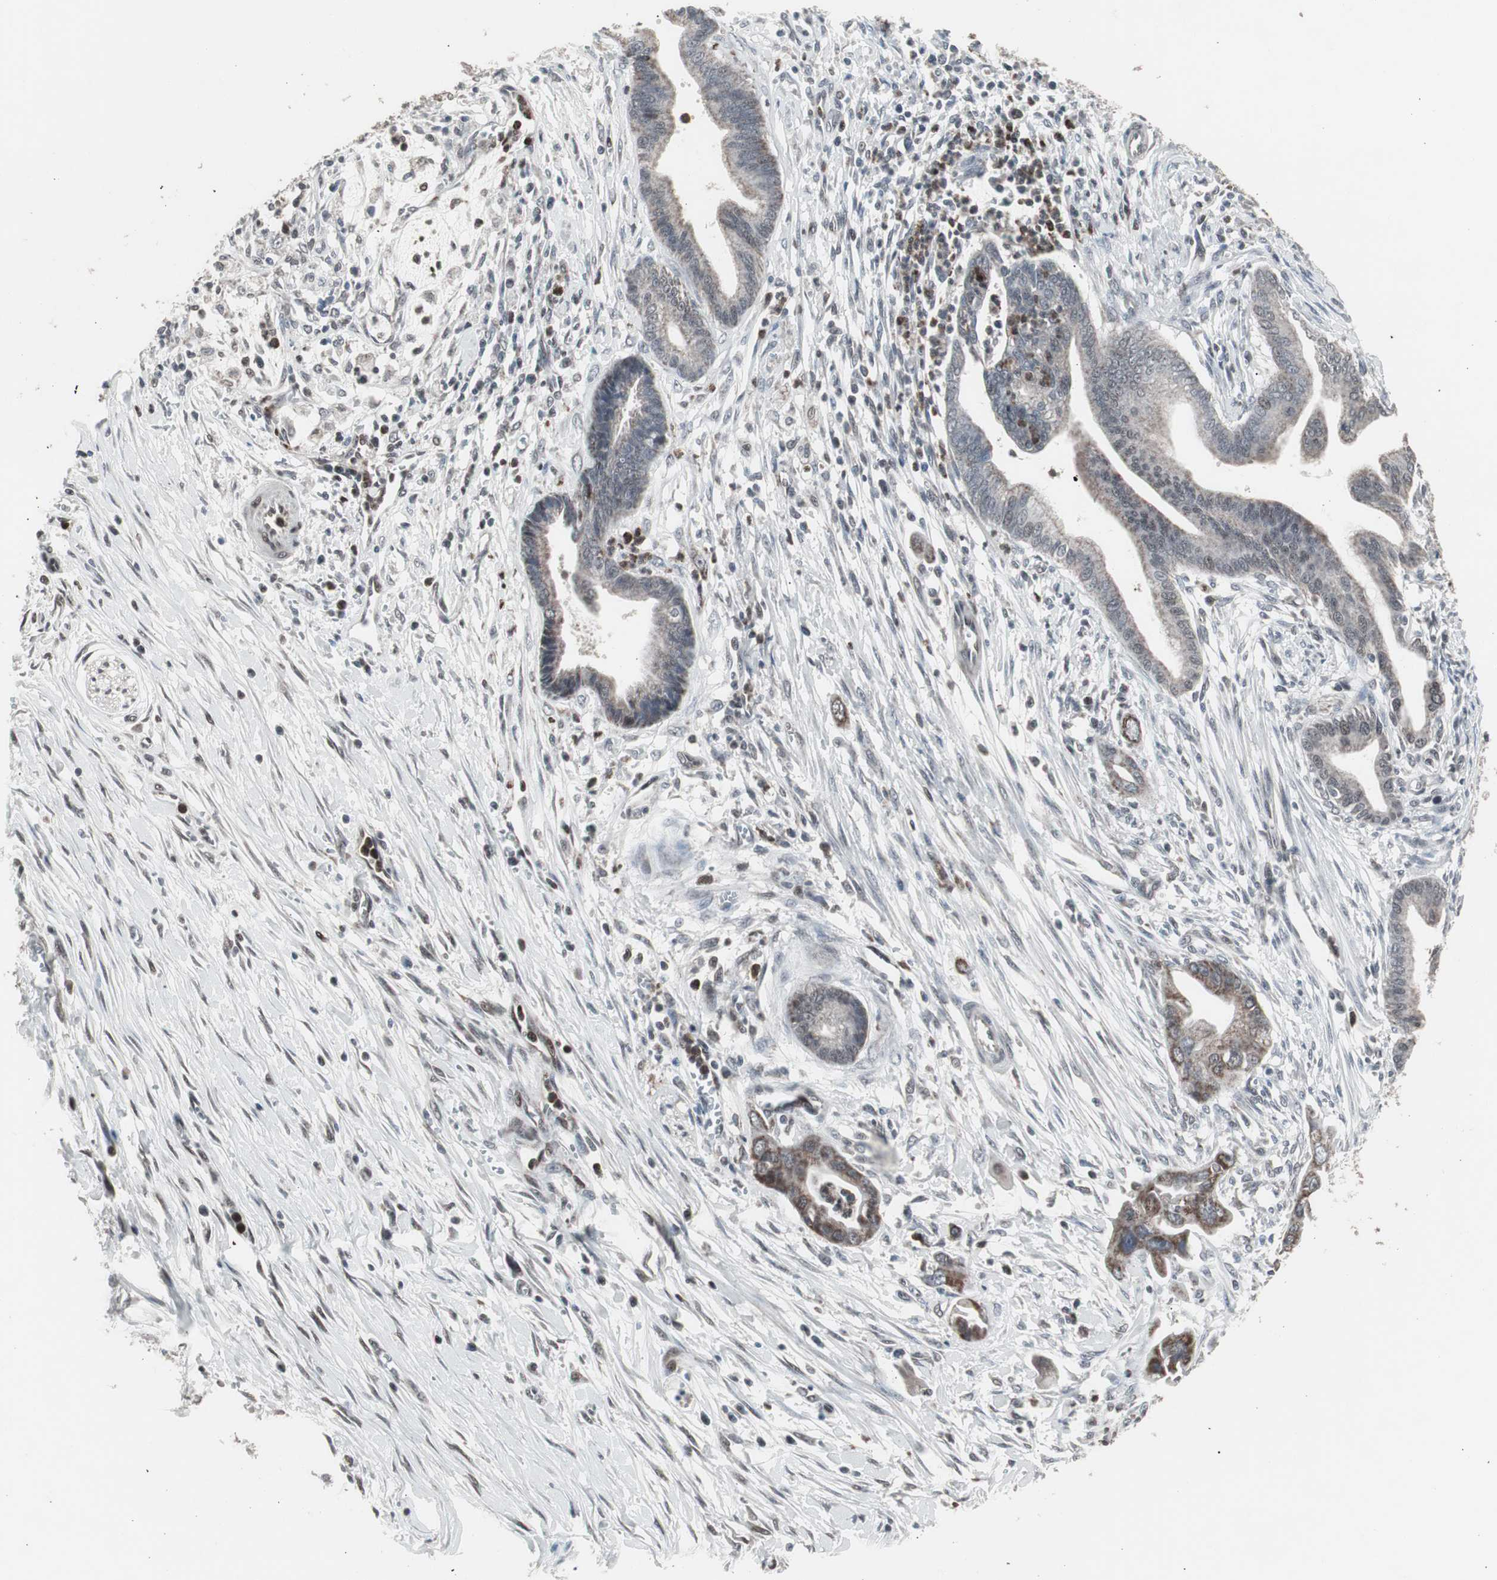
{"staining": {"intensity": "moderate", "quantity": ">75%", "location": "cytoplasmic/membranous"}, "tissue": "pancreatic cancer", "cell_type": "Tumor cells", "image_type": "cancer", "snomed": [{"axis": "morphology", "description": "Adenocarcinoma, NOS"}, {"axis": "topography", "description": "Pancreas"}], "caption": "This micrograph displays immunohistochemistry (IHC) staining of adenocarcinoma (pancreatic), with medium moderate cytoplasmic/membranous positivity in about >75% of tumor cells.", "gene": "RXRA", "patient": {"sex": "male", "age": 59}}